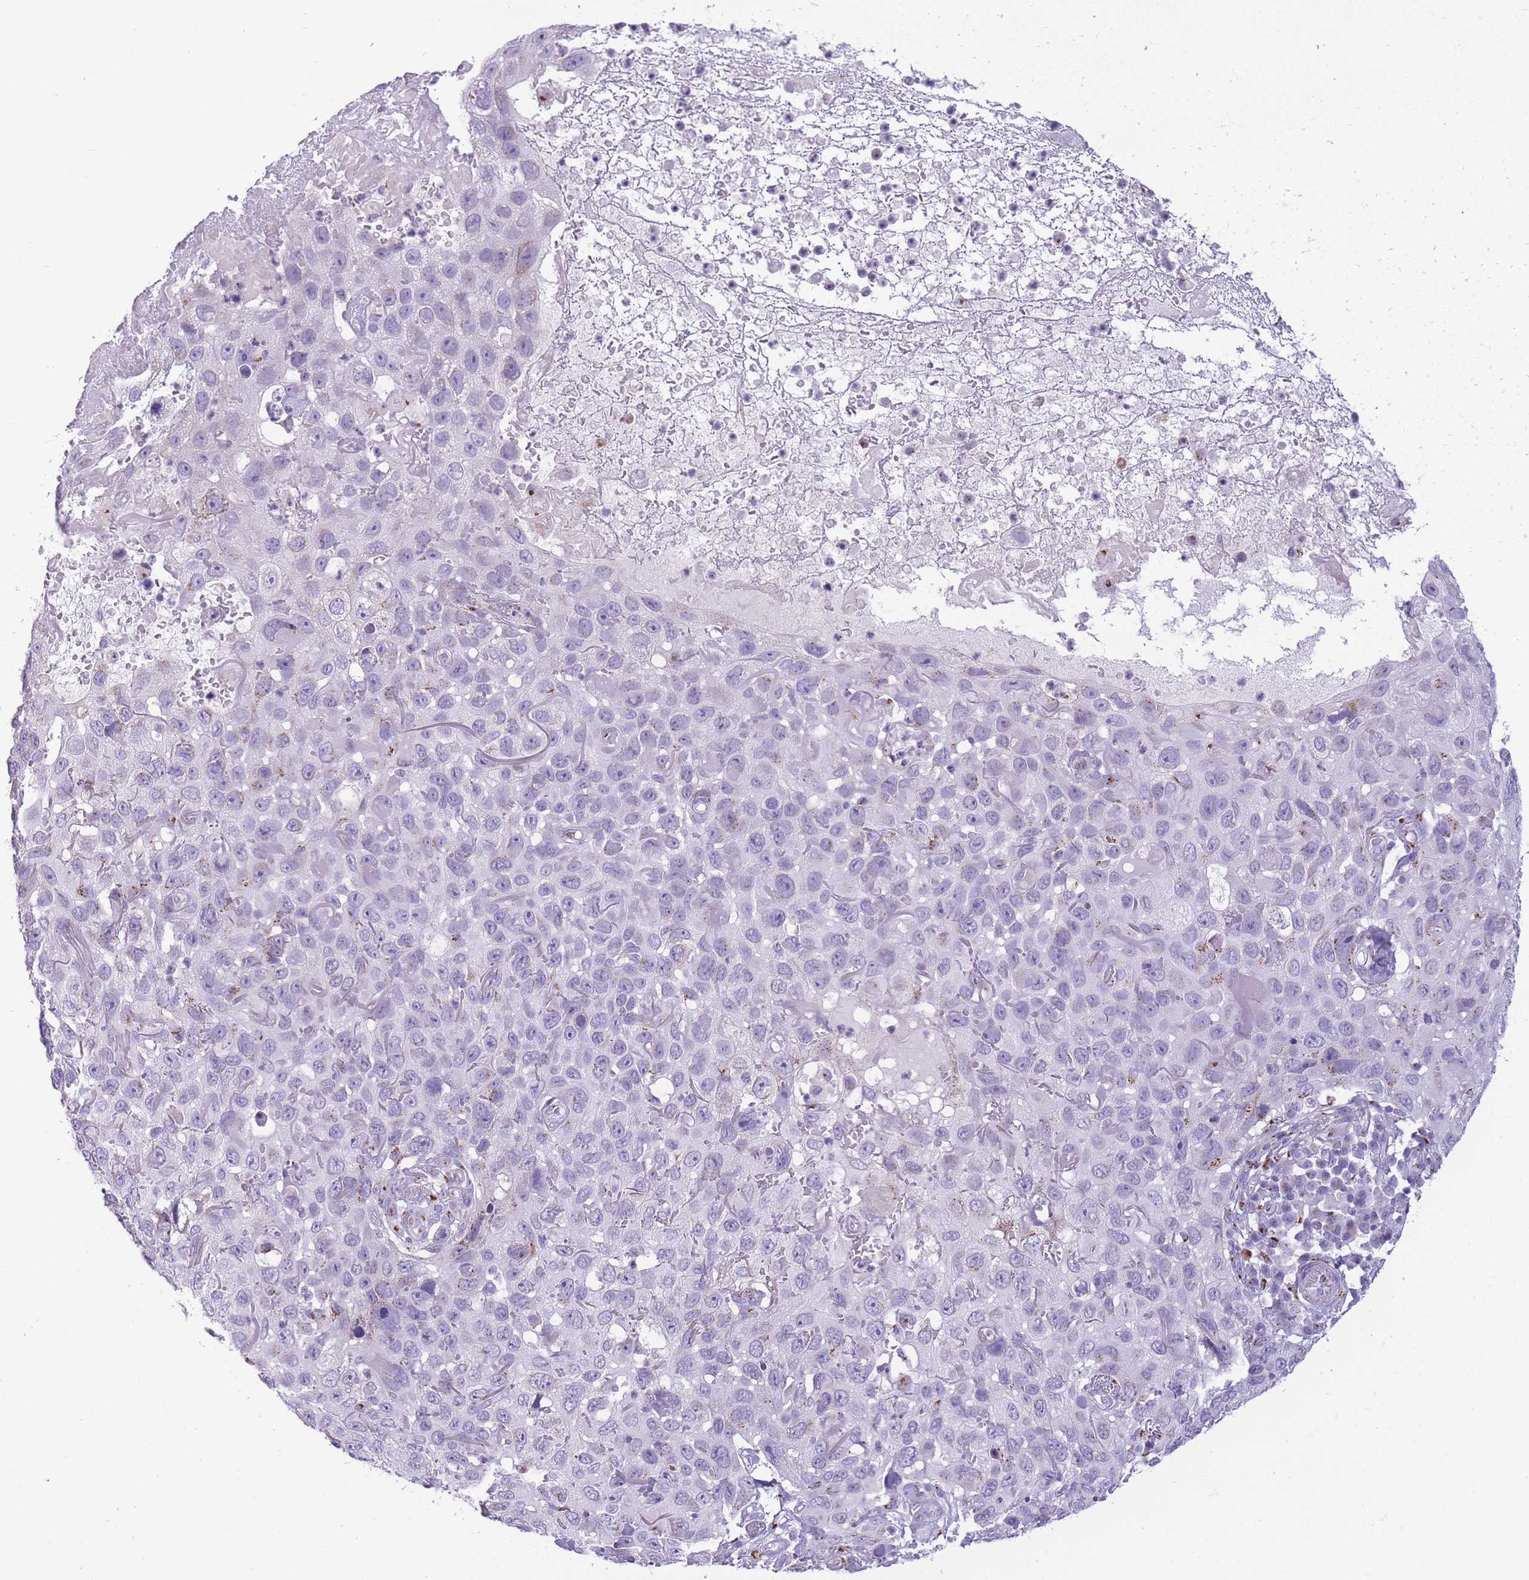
{"staining": {"intensity": "weak", "quantity": "<25%", "location": "cytoplasmic/membranous"}, "tissue": "skin cancer", "cell_type": "Tumor cells", "image_type": "cancer", "snomed": [{"axis": "morphology", "description": "Squamous cell carcinoma in situ, NOS"}, {"axis": "morphology", "description": "Squamous cell carcinoma, NOS"}, {"axis": "topography", "description": "Skin"}], "caption": "There is no significant expression in tumor cells of squamous cell carcinoma in situ (skin).", "gene": "B4GALT2", "patient": {"sex": "male", "age": 93}}